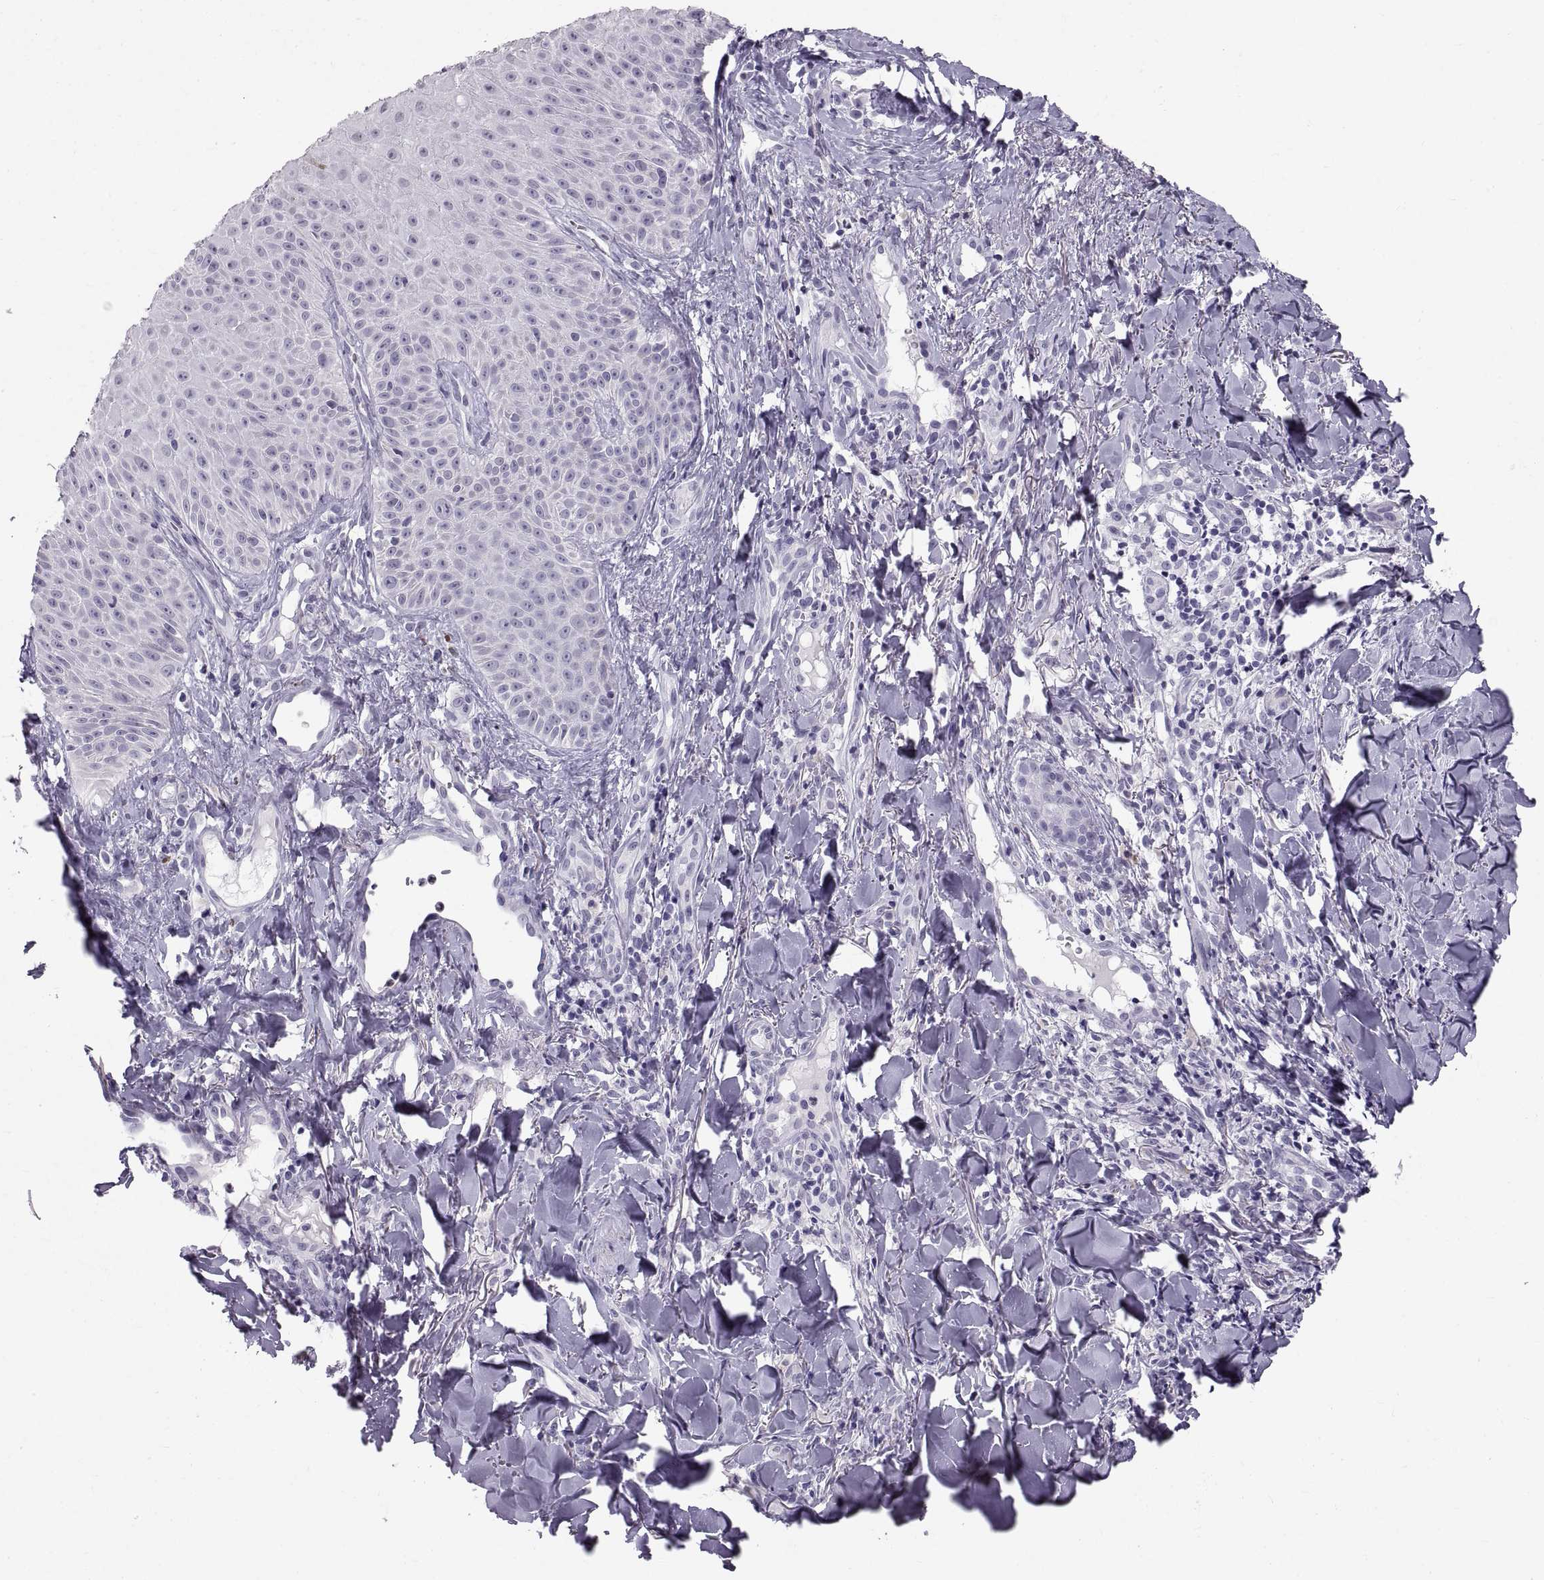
{"staining": {"intensity": "negative", "quantity": "none", "location": "none"}, "tissue": "melanoma", "cell_type": "Tumor cells", "image_type": "cancer", "snomed": [{"axis": "morphology", "description": "Malignant melanoma, NOS"}, {"axis": "topography", "description": "Skin"}], "caption": "This is an IHC micrograph of malignant melanoma. There is no expression in tumor cells.", "gene": "SPACDR", "patient": {"sex": "male", "age": 67}}